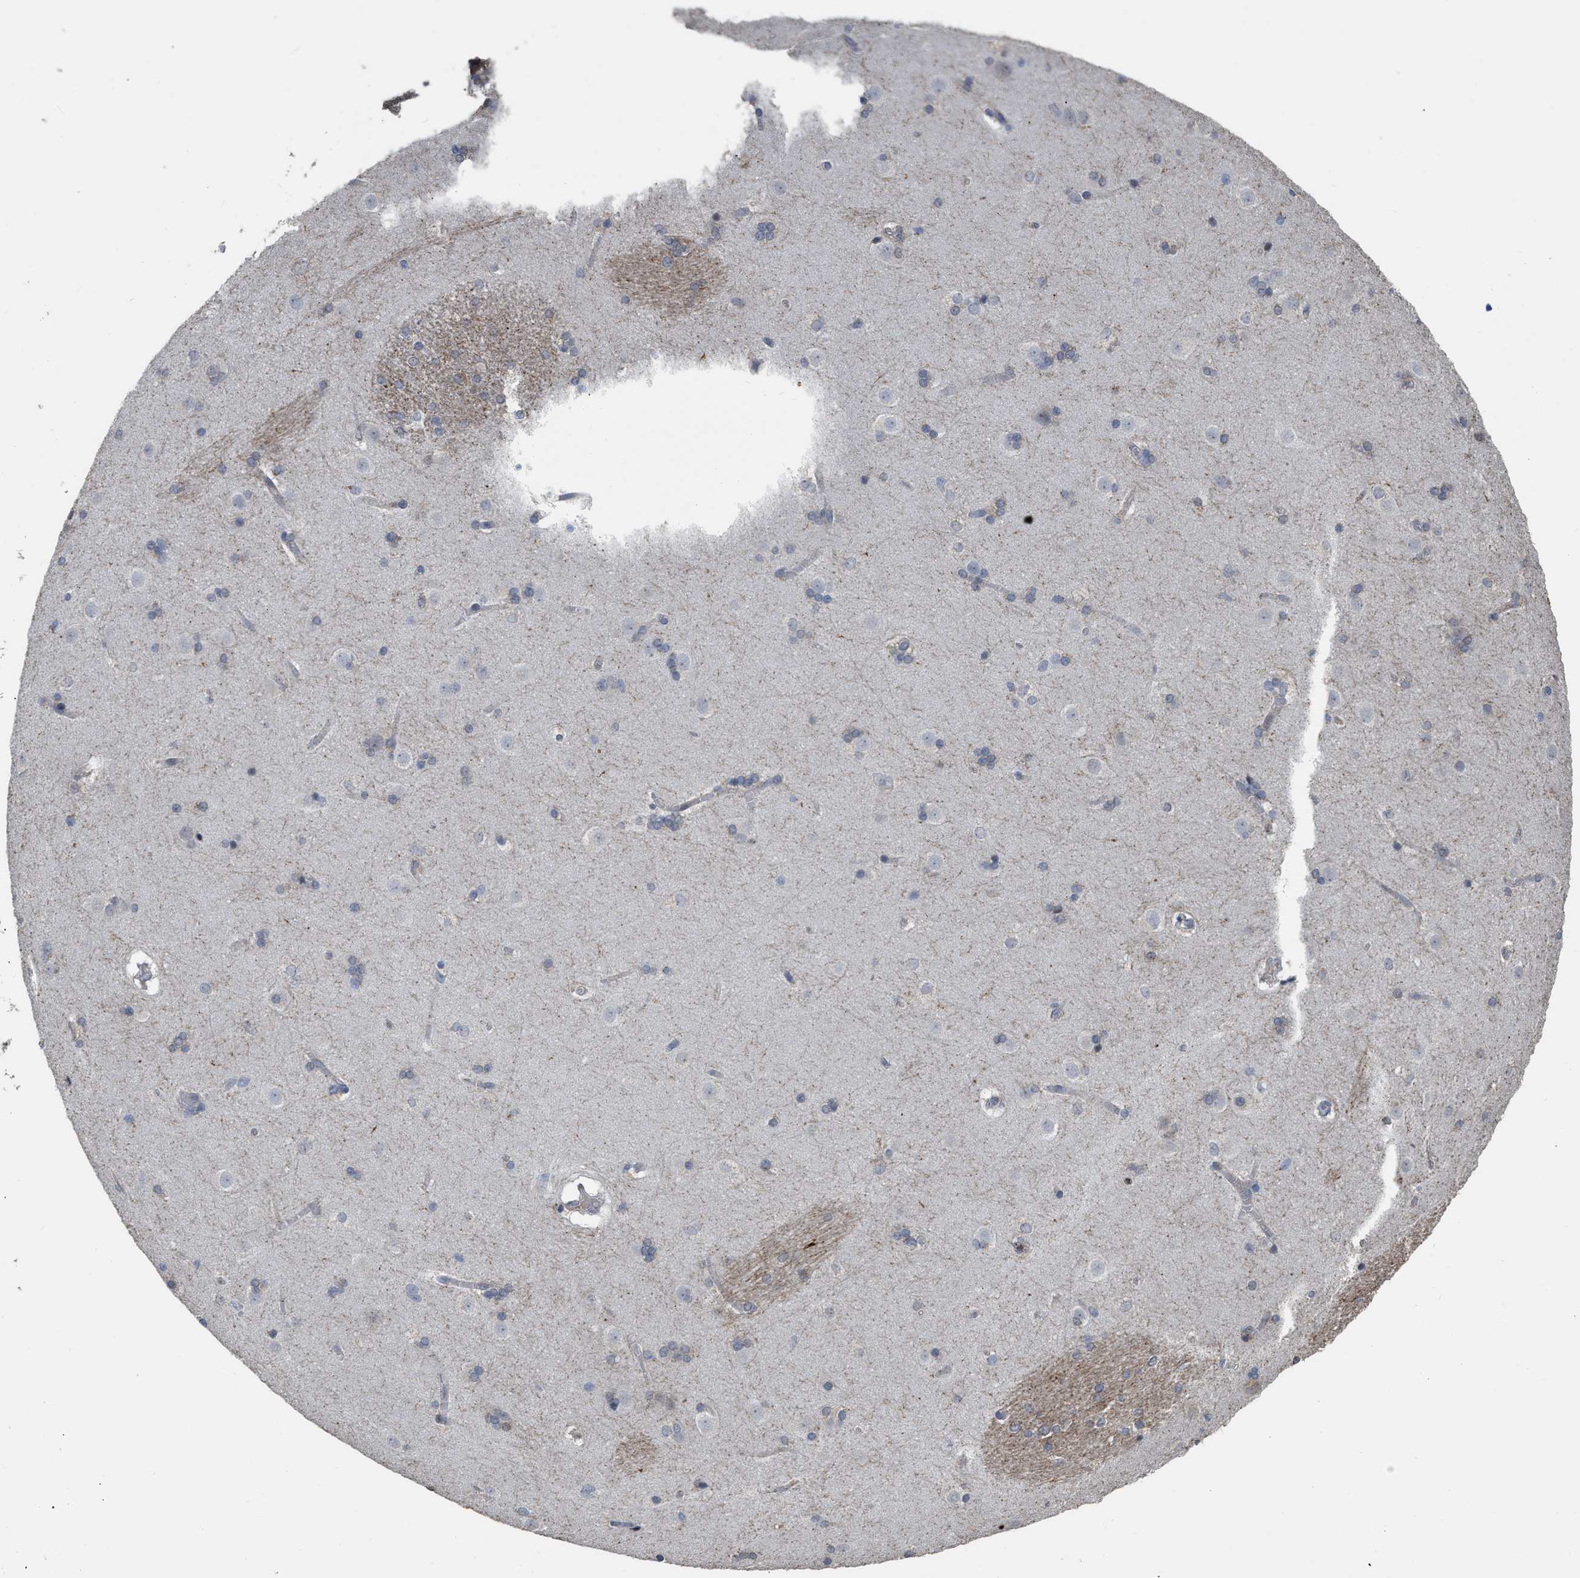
{"staining": {"intensity": "negative", "quantity": "none", "location": "none"}, "tissue": "caudate", "cell_type": "Glial cells", "image_type": "normal", "snomed": [{"axis": "morphology", "description": "Normal tissue, NOS"}, {"axis": "topography", "description": "Lateral ventricle wall"}], "caption": "This micrograph is of benign caudate stained with immunohistochemistry (IHC) to label a protein in brown with the nuclei are counter-stained blue. There is no positivity in glial cells. (Brightfield microscopy of DAB (3,3'-diaminobenzidine) immunohistochemistry at high magnification).", "gene": "AK2", "patient": {"sex": "female", "age": 19}}